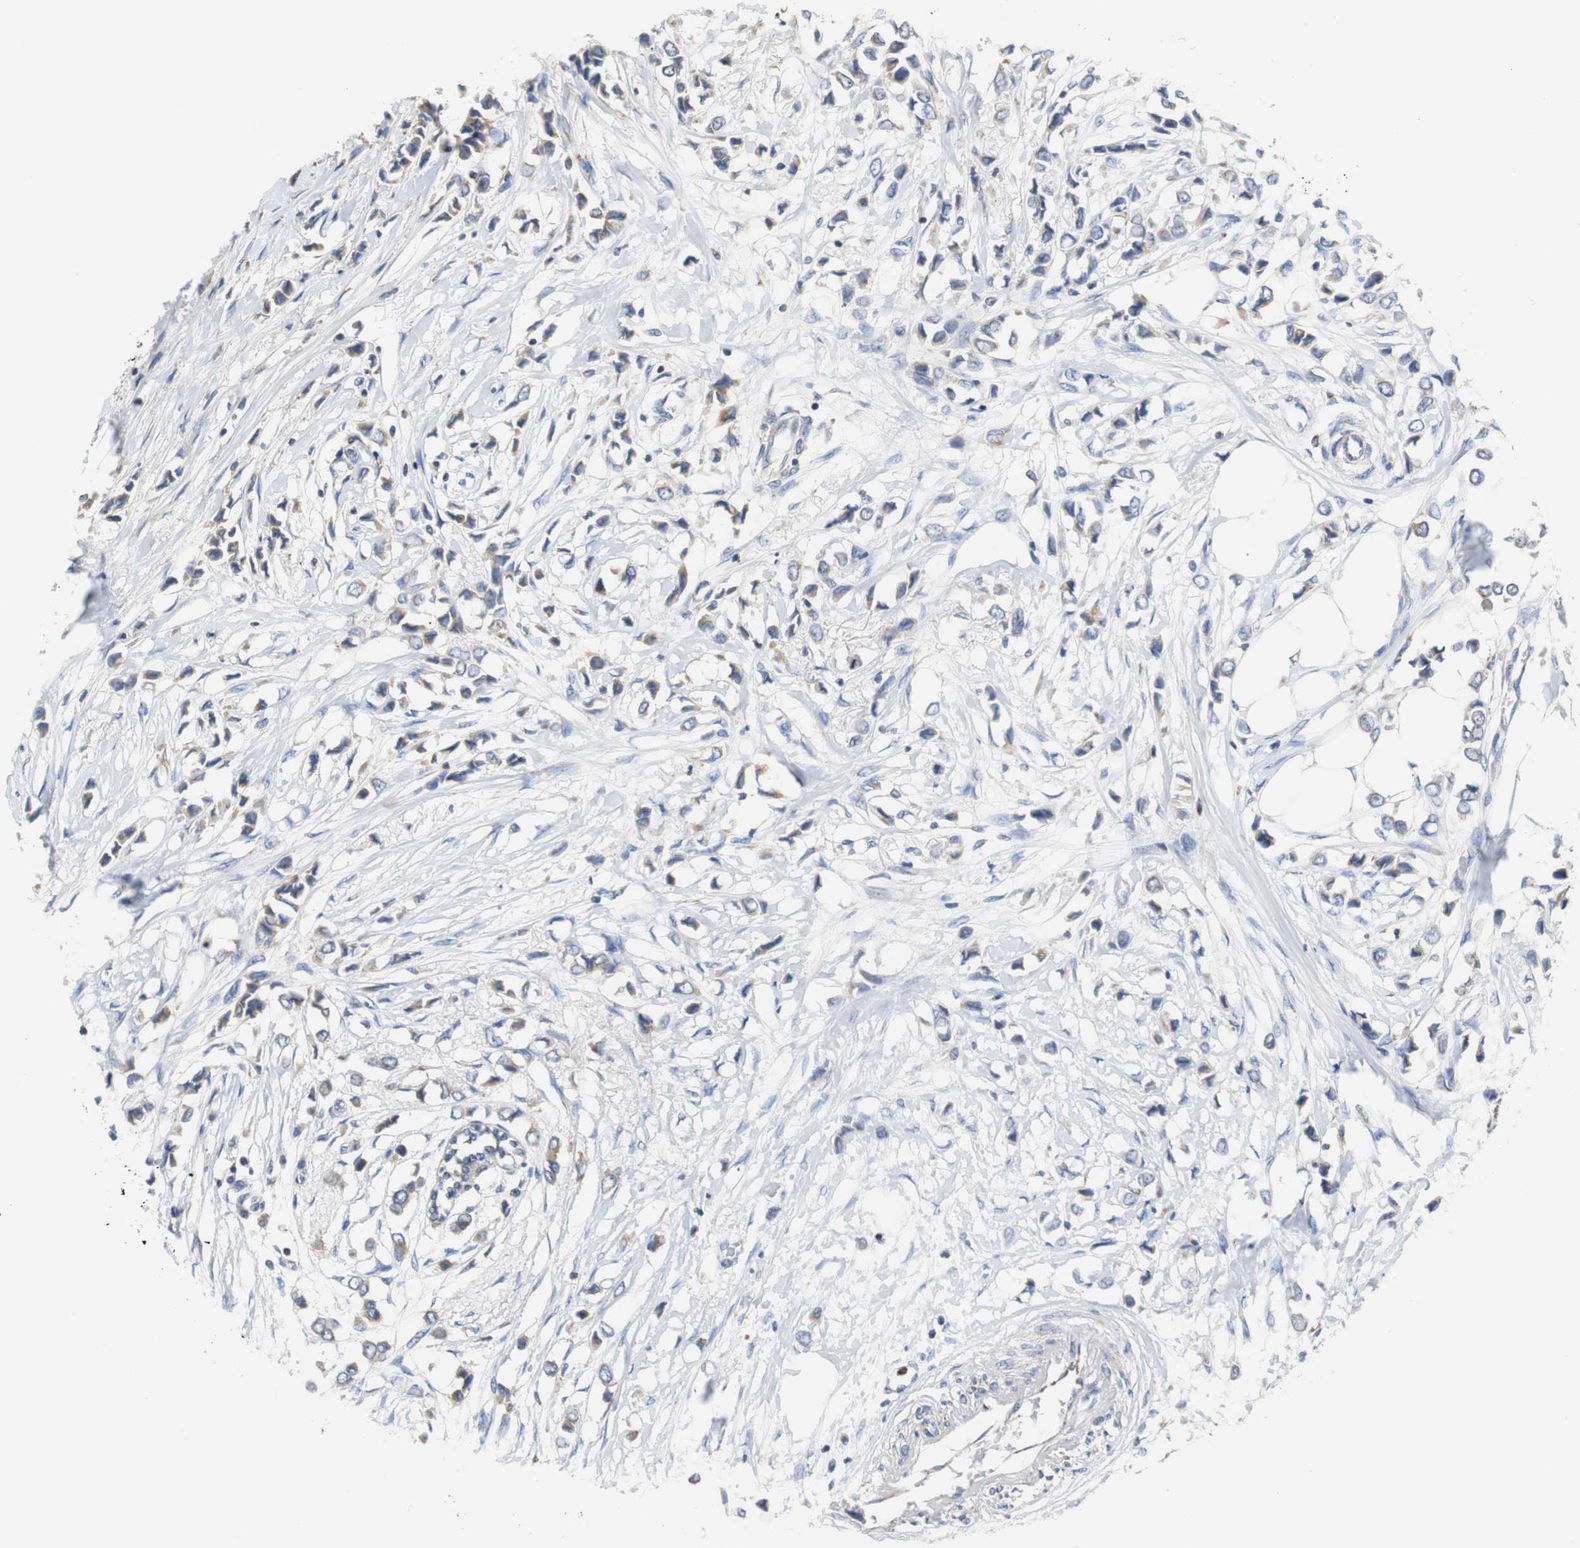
{"staining": {"intensity": "moderate", "quantity": "25%-75%", "location": "cytoplasmic/membranous"}, "tissue": "breast cancer", "cell_type": "Tumor cells", "image_type": "cancer", "snomed": [{"axis": "morphology", "description": "Lobular carcinoma"}, {"axis": "topography", "description": "Breast"}], "caption": "A histopathology image of human breast lobular carcinoma stained for a protein shows moderate cytoplasmic/membranous brown staining in tumor cells.", "gene": "VAMP8", "patient": {"sex": "female", "age": 51}}